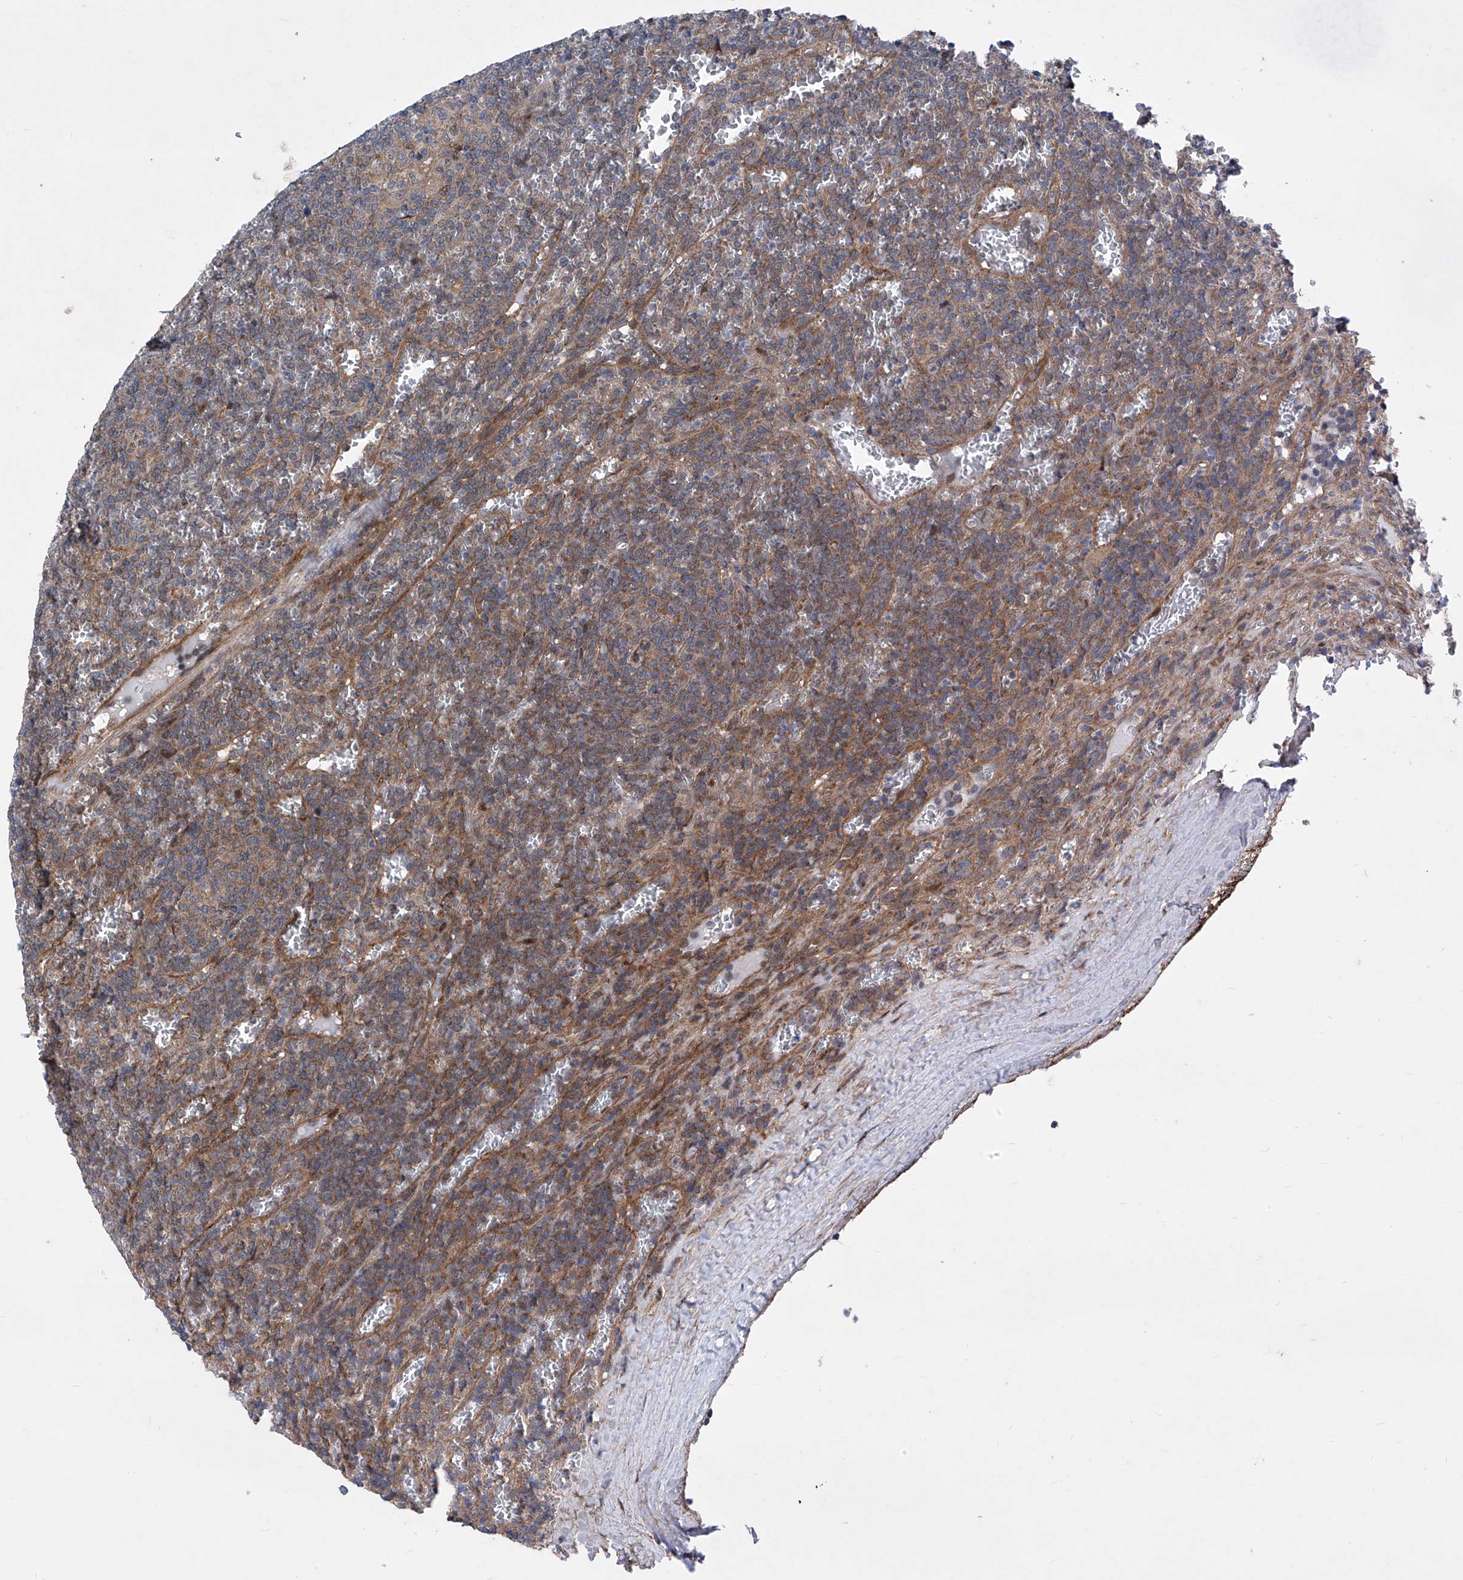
{"staining": {"intensity": "moderate", "quantity": "<25%", "location": "cytoplasmic/membranous"}, "tissue": "lymphoma", "cell_type": "Tumor cells", "image_type": "cancer", "snomed": [{"axis": "morphology", "description": "Malignant lymphoma, non-Hodgkin's type, Low grade"}, {"axis": "topography", "description": "Spleen"}], "caption": "A high-resolution histopathology image shows immunohistochemistry staining of lymphoma, which reveals moderate cytoplasmic/membranous staining in approximately <25% of tumor cells.", "gene": "KTI12", "patient": {"sex": "female", "age": 19}}